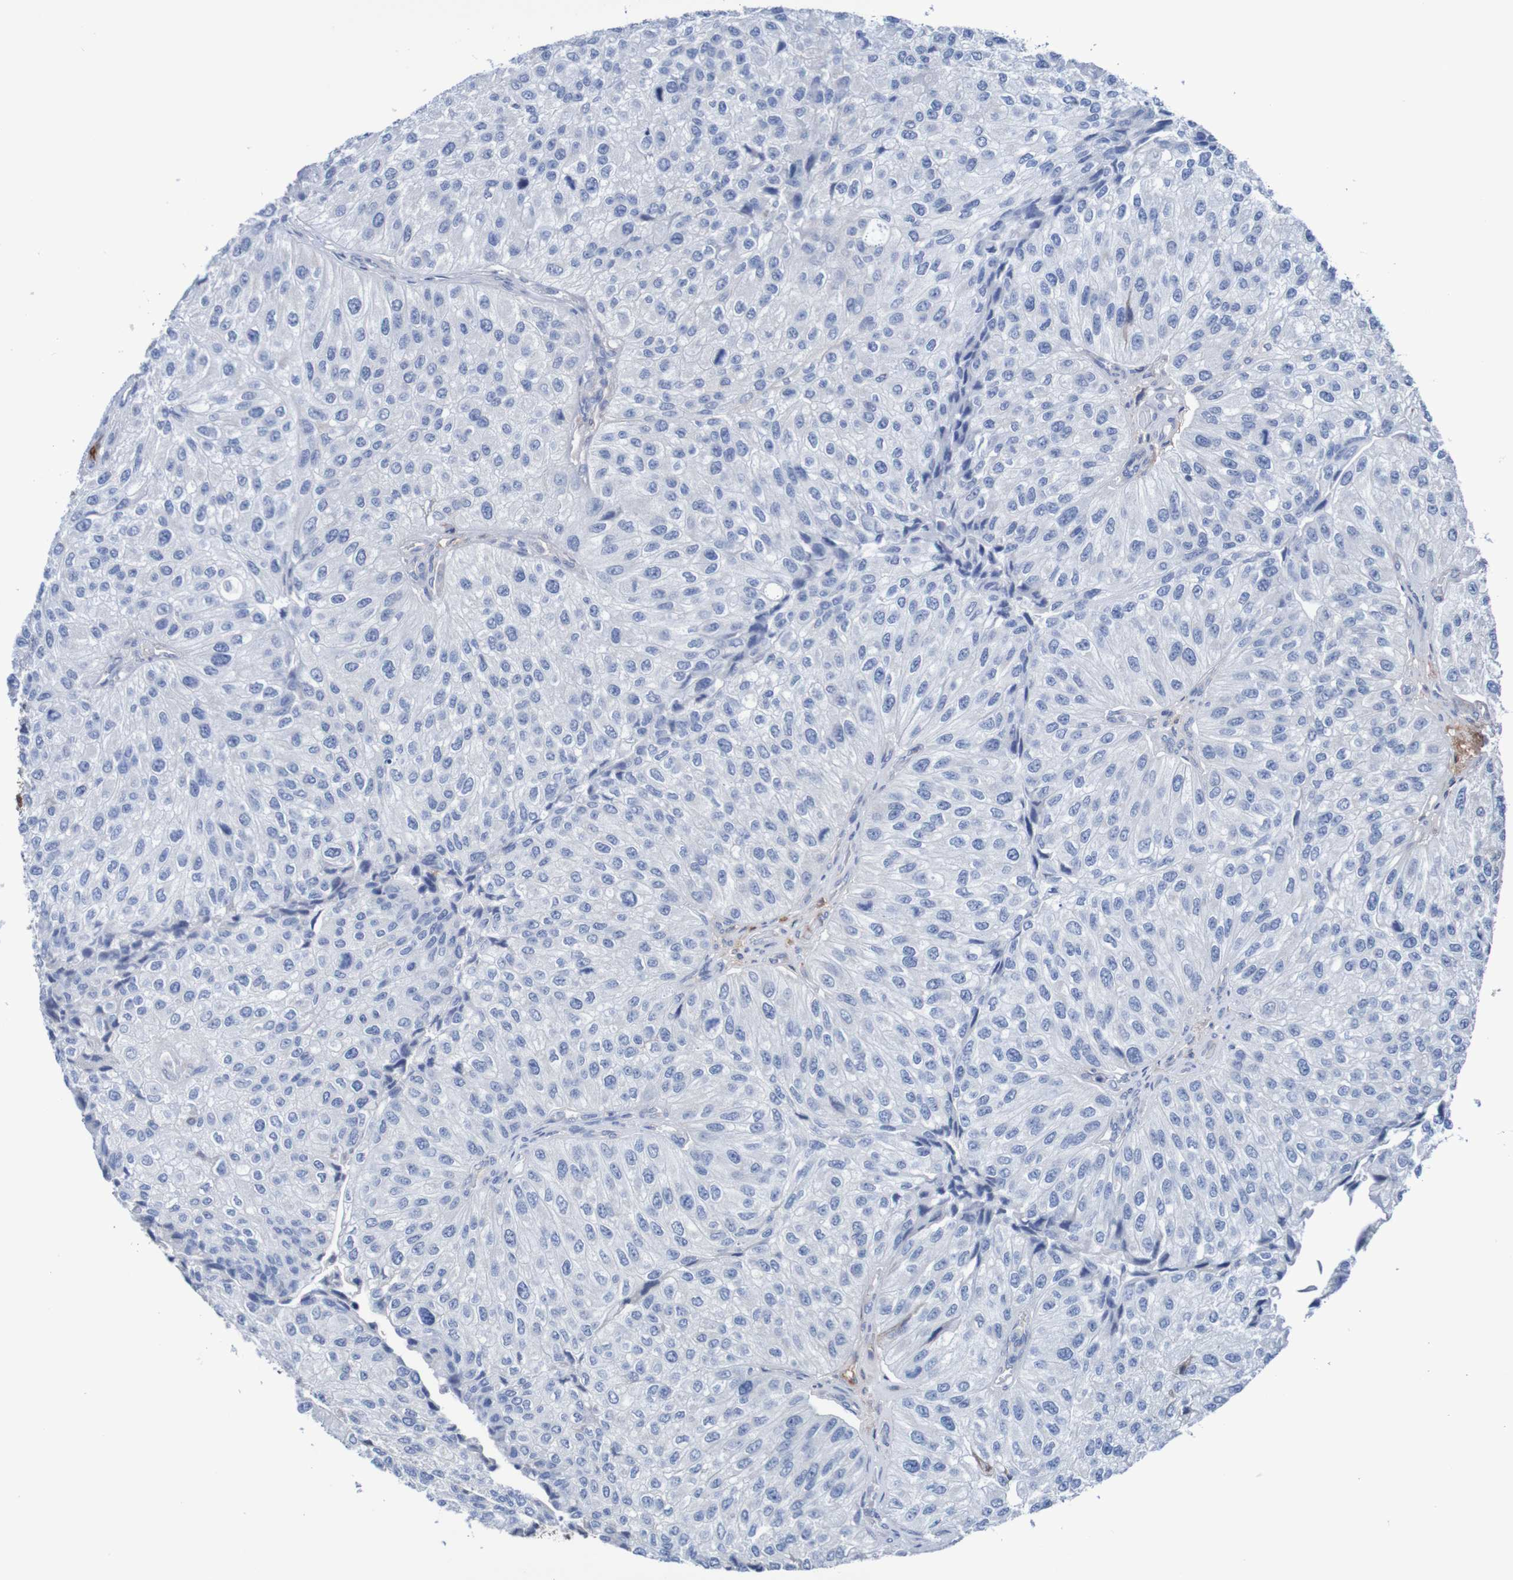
{"staining": {"intensity": "negative", "quantity": "none", "location": "none"}, "tissue": "urothelial cancer", "cell_type": "Tumor cells", "image_type": "cancer", "snomed": [{"axis": "morphology", "description": "Urothelial carcinoma, High grade"}, {"axis": "topography", "description": "Kidney"}, {"axis": "topography", "description": "Urinary bladder"}], "caption": "DAB immunohistochemical staining of urothelial cancer exhibits no significant expression in tumor cells.", "gene": "RIGI", "patient": {"sex": "male", "age": 77}}